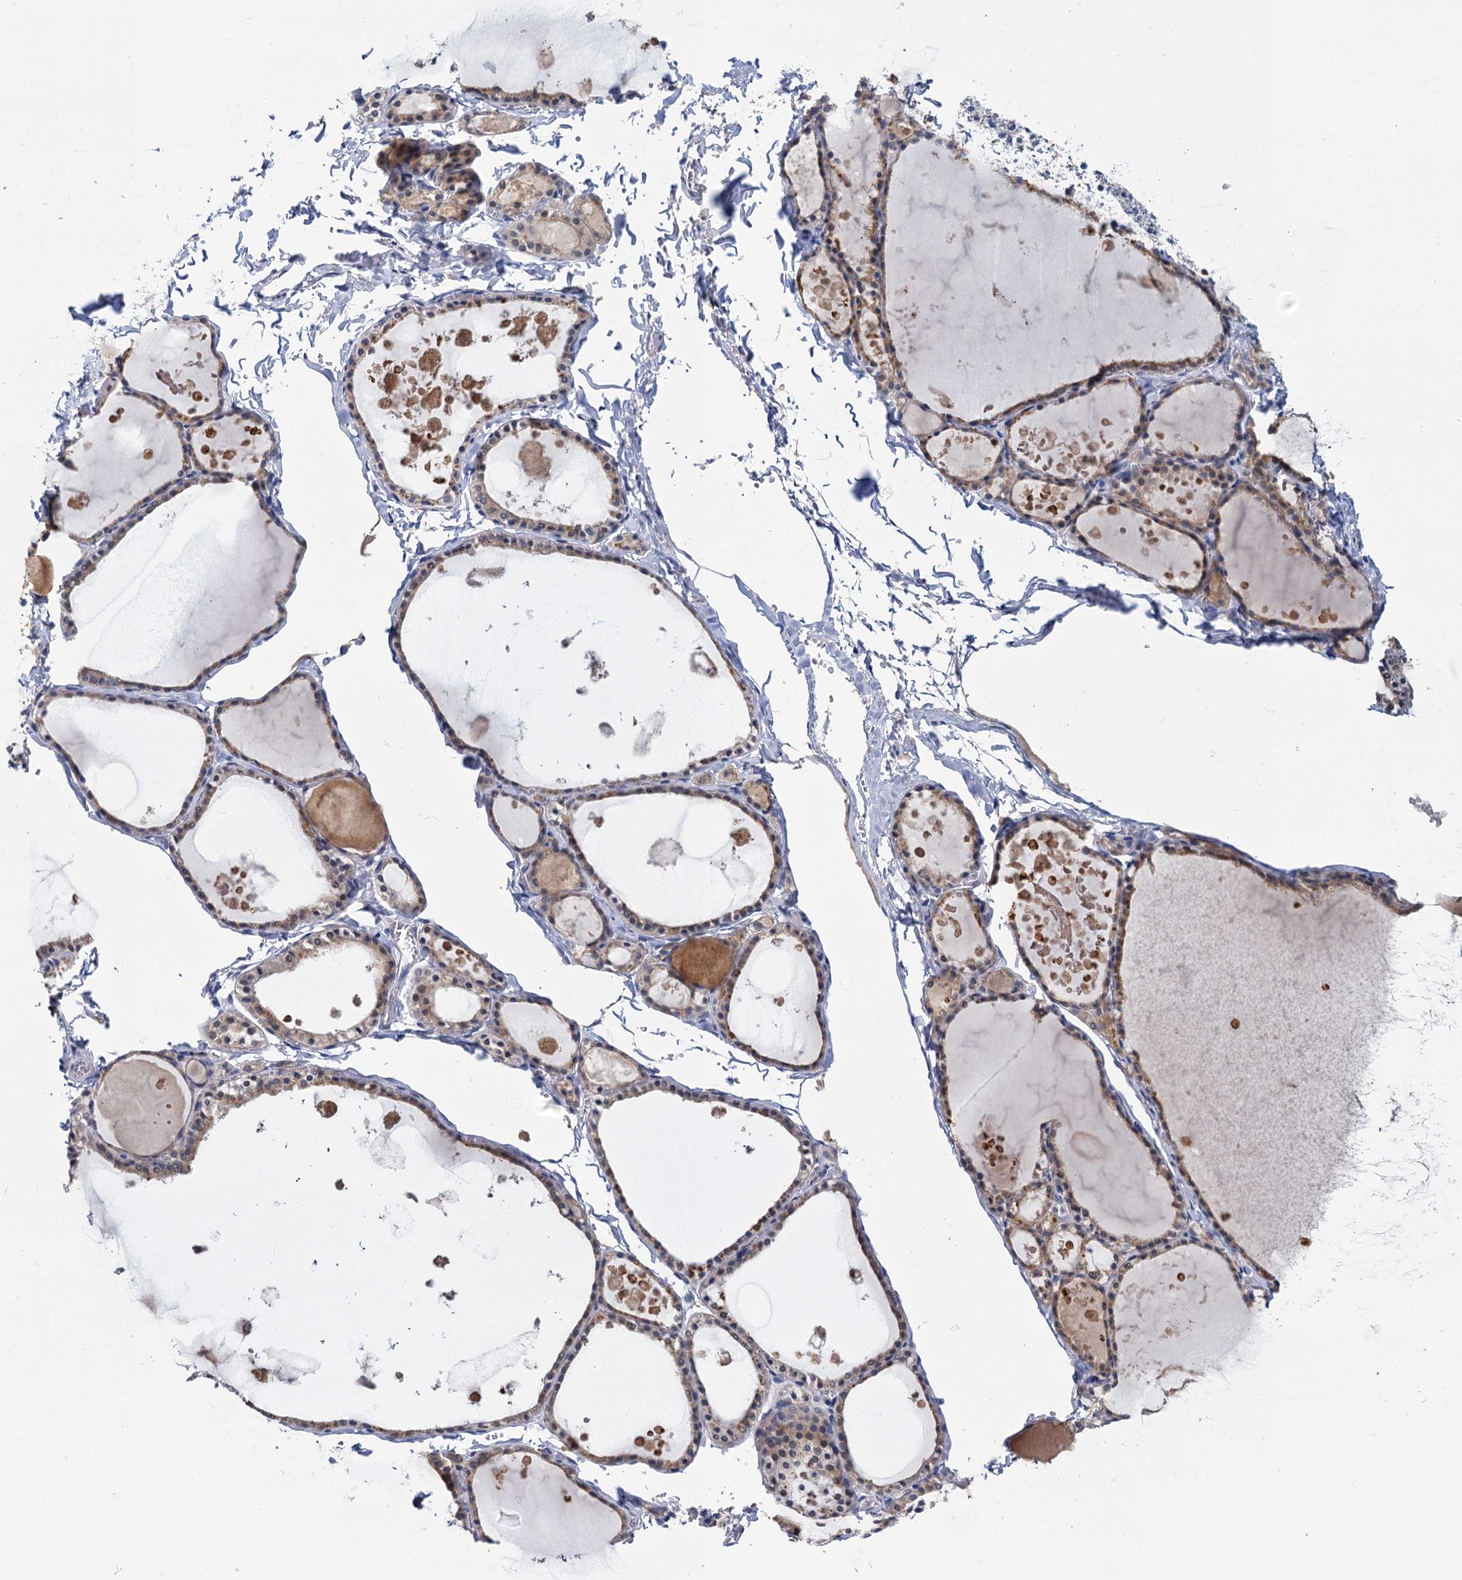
{"staining": {"intensity": "weak", "quantity": "25%-75%", "location": "cytoplasmic/membranous"}, "tissue": "thyroid gland", "cell_type": "Glandular cells", "image_type": "normal", "snomed": [{"axis": "morphology", "description": "Normal tissue, NOS"}, {"axis": "topography", "description": "Thyroid gland"}], "caption": "IHC (DAB (3,3'-diaminobenzidine)) staining of unremarkable human thyroid gland shows weak cytoplasmic/membranous protein staining in about 25%-75% of glandular cells. Using DAB (3,3'-diaminobenzidine) (brown) and hematoxylin (blue) stains, captured at high magnification using brightfield microscopy.", "gene": "ANKRD42", "patient": {"sex": "male", "age": 56}}